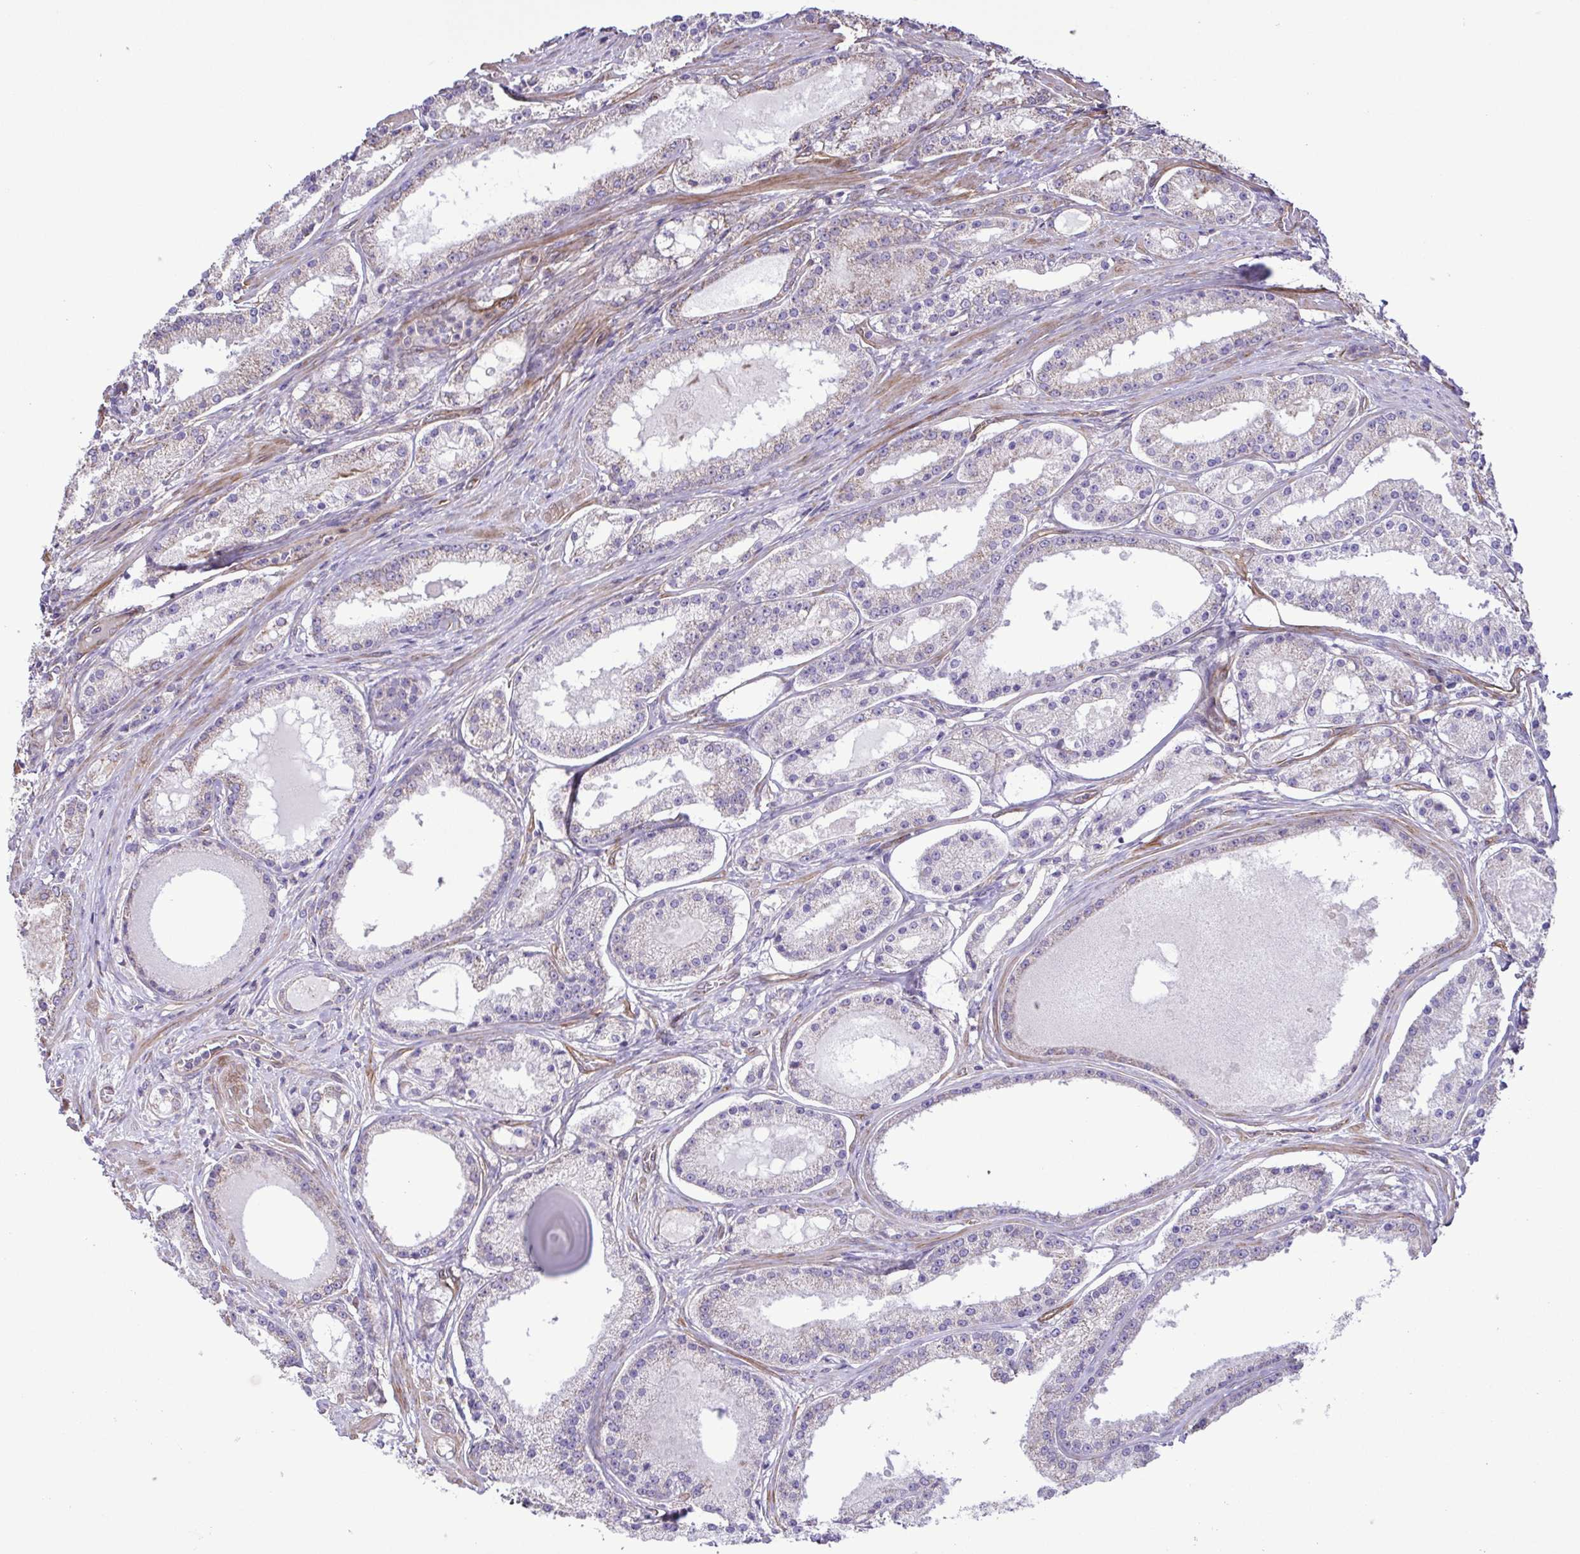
{"staining": {"intensity": "negative", "quantity": "none", "location": "none"}, "tissue": "prostate cancer", "cell_type": "Tumor cells", "image_type": "cancer", "snomed": [{"axis": "morphology", "description": "Adenocarcinoma, Low grade"}, {"axis": "topography", "description": "Prostate"}], "caption": "Low-grade adenocarcinoma (prostate) stained for a protein using immunohistochemistry displays no staining tumor cells.", "gene": "FLT1", "patient": {"sex": "male", "age": 57}}